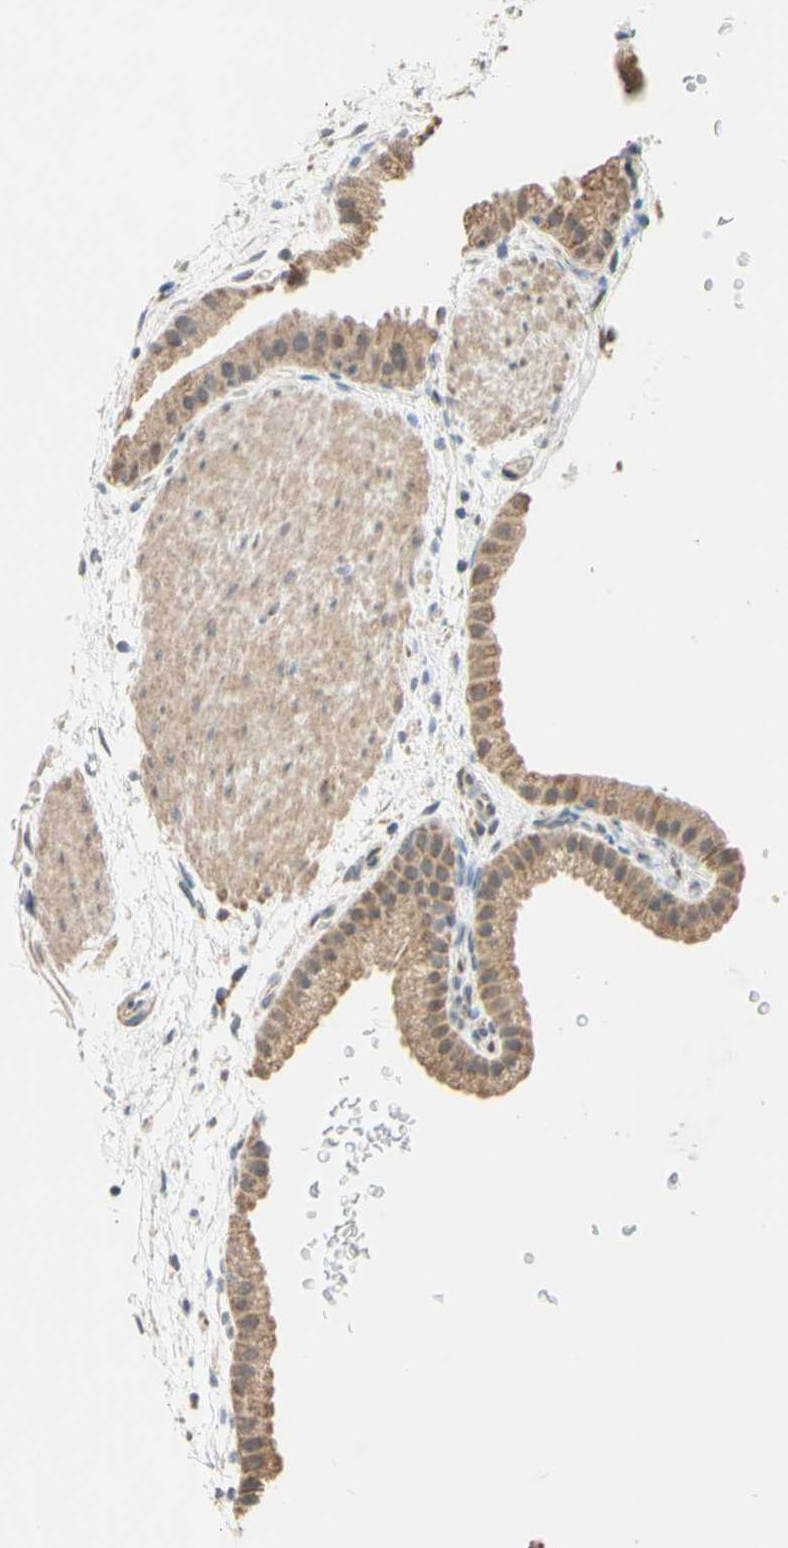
{"staining": {"intensity": "moderate", "quantity": ">75%", "location": "cytoplasmic/membranous"}, "tissue": "gallbladder", "cell_type": "Glandular cells", "image_type": "normal", "snomed": [{"axis": "morphology", "description": "Normal tissue, NOS"}, {"axis": "topography", "description": "Gallbladder"}], "caption": "This is a micrograph of immunohistochemistry staining of unremarkable gallbladder, which shows moderate positivity in the cytoplasmic/membranous of glandular cells.", "gene": "GATA1", "patient": {"sex": "female", "age": 64}}